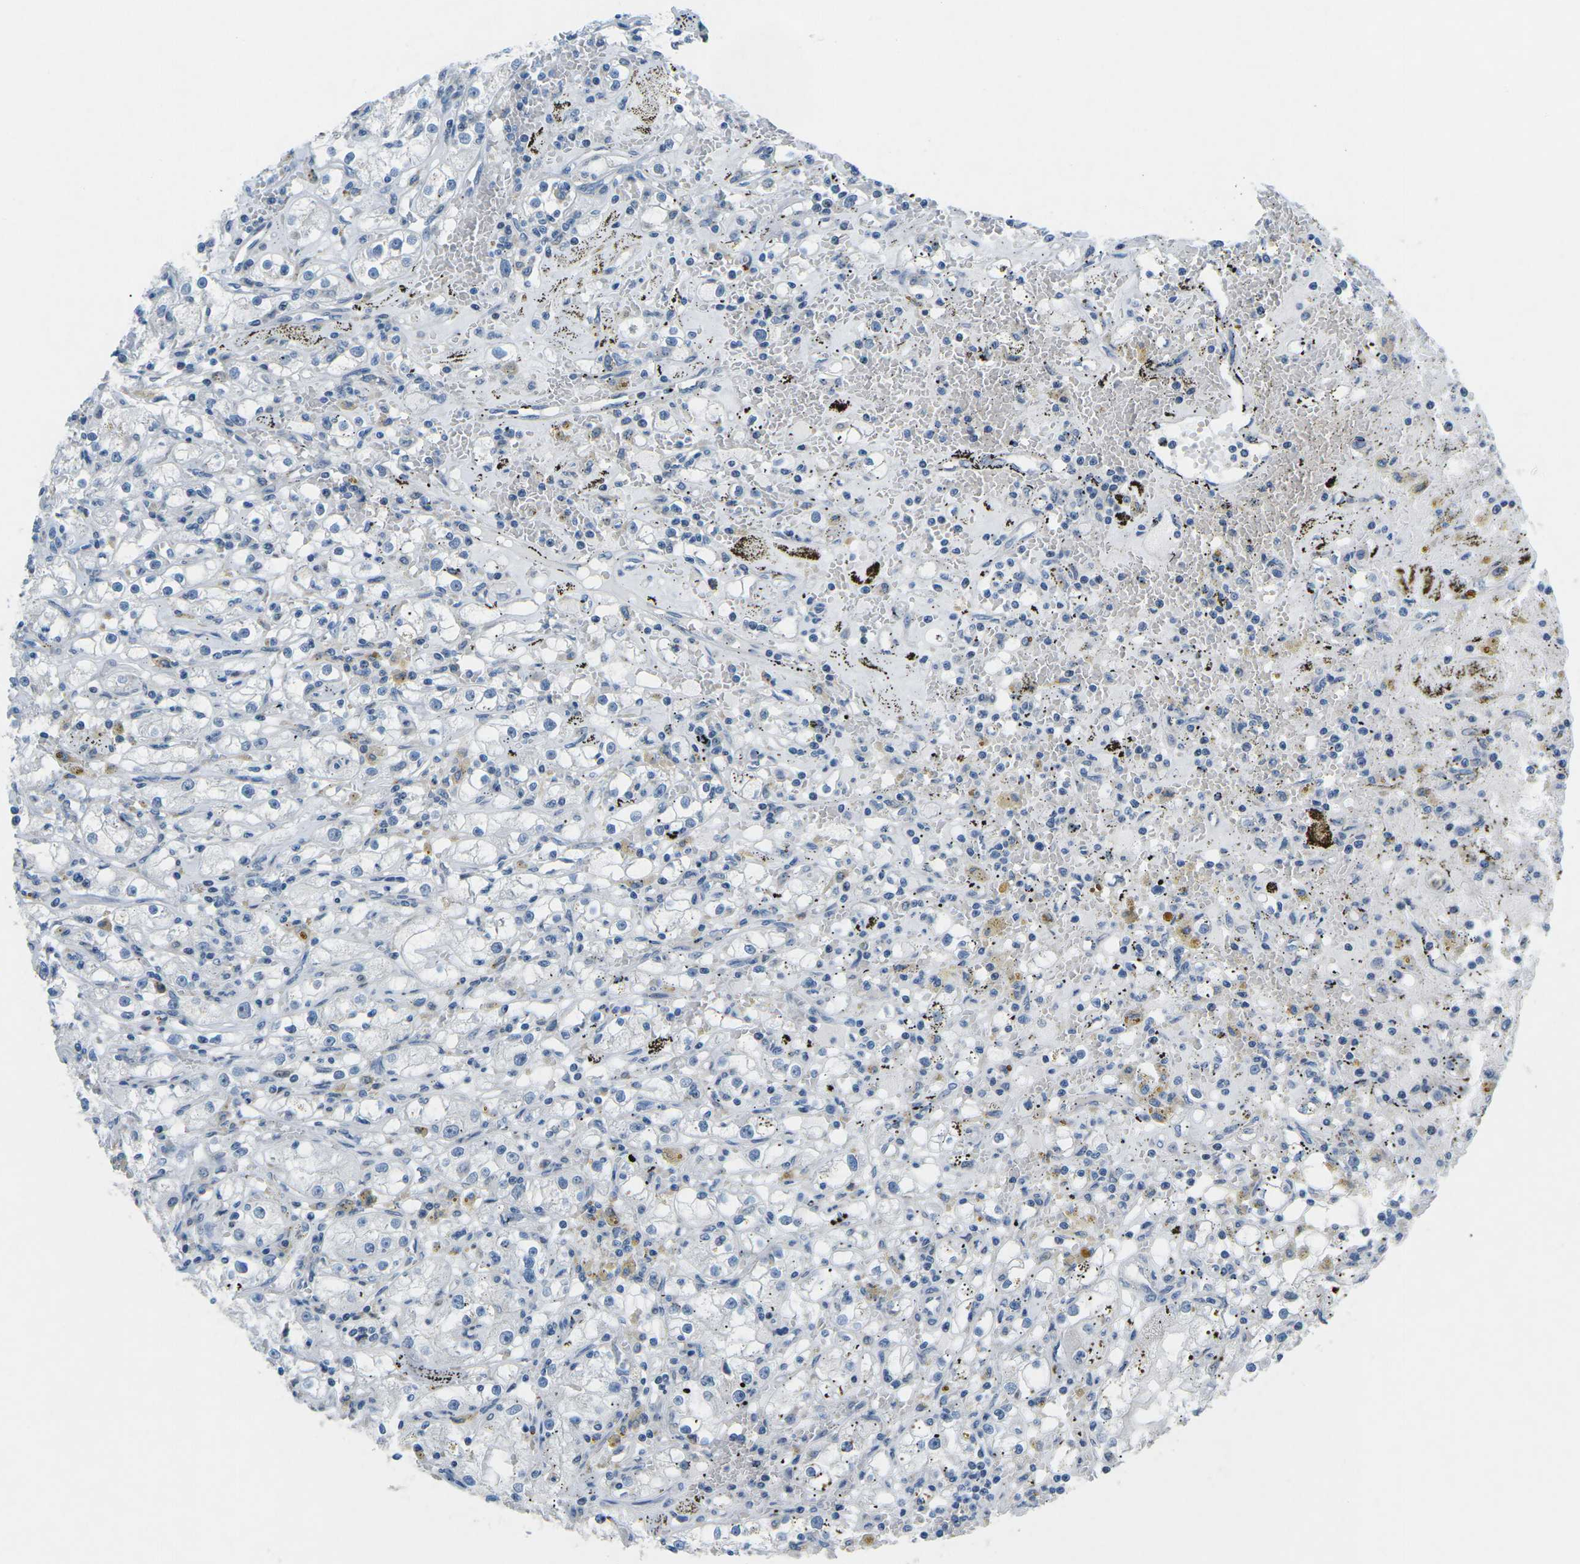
{"staining": {"intensity": "negative", "quantity": "none", "location": "none"}, "tissue": "renal cancer", "cell_type": "Tumor cells", "image_type": "cancer", "snomed": [{"axis": "morphology", "description": "Adenocarcinoma, NOS"}, {"axis": "topography", "description": "Kidney"}], "caption": "Immunohistochemical staining of human renal cancer reveals no significant positivity in tumor cells. The staining is performed using DAB brown chromogen with nuclei counter-stained in using hematoxylin.", "gene": "MBNL1", "patient": {"sex": "male", "age": 56}}